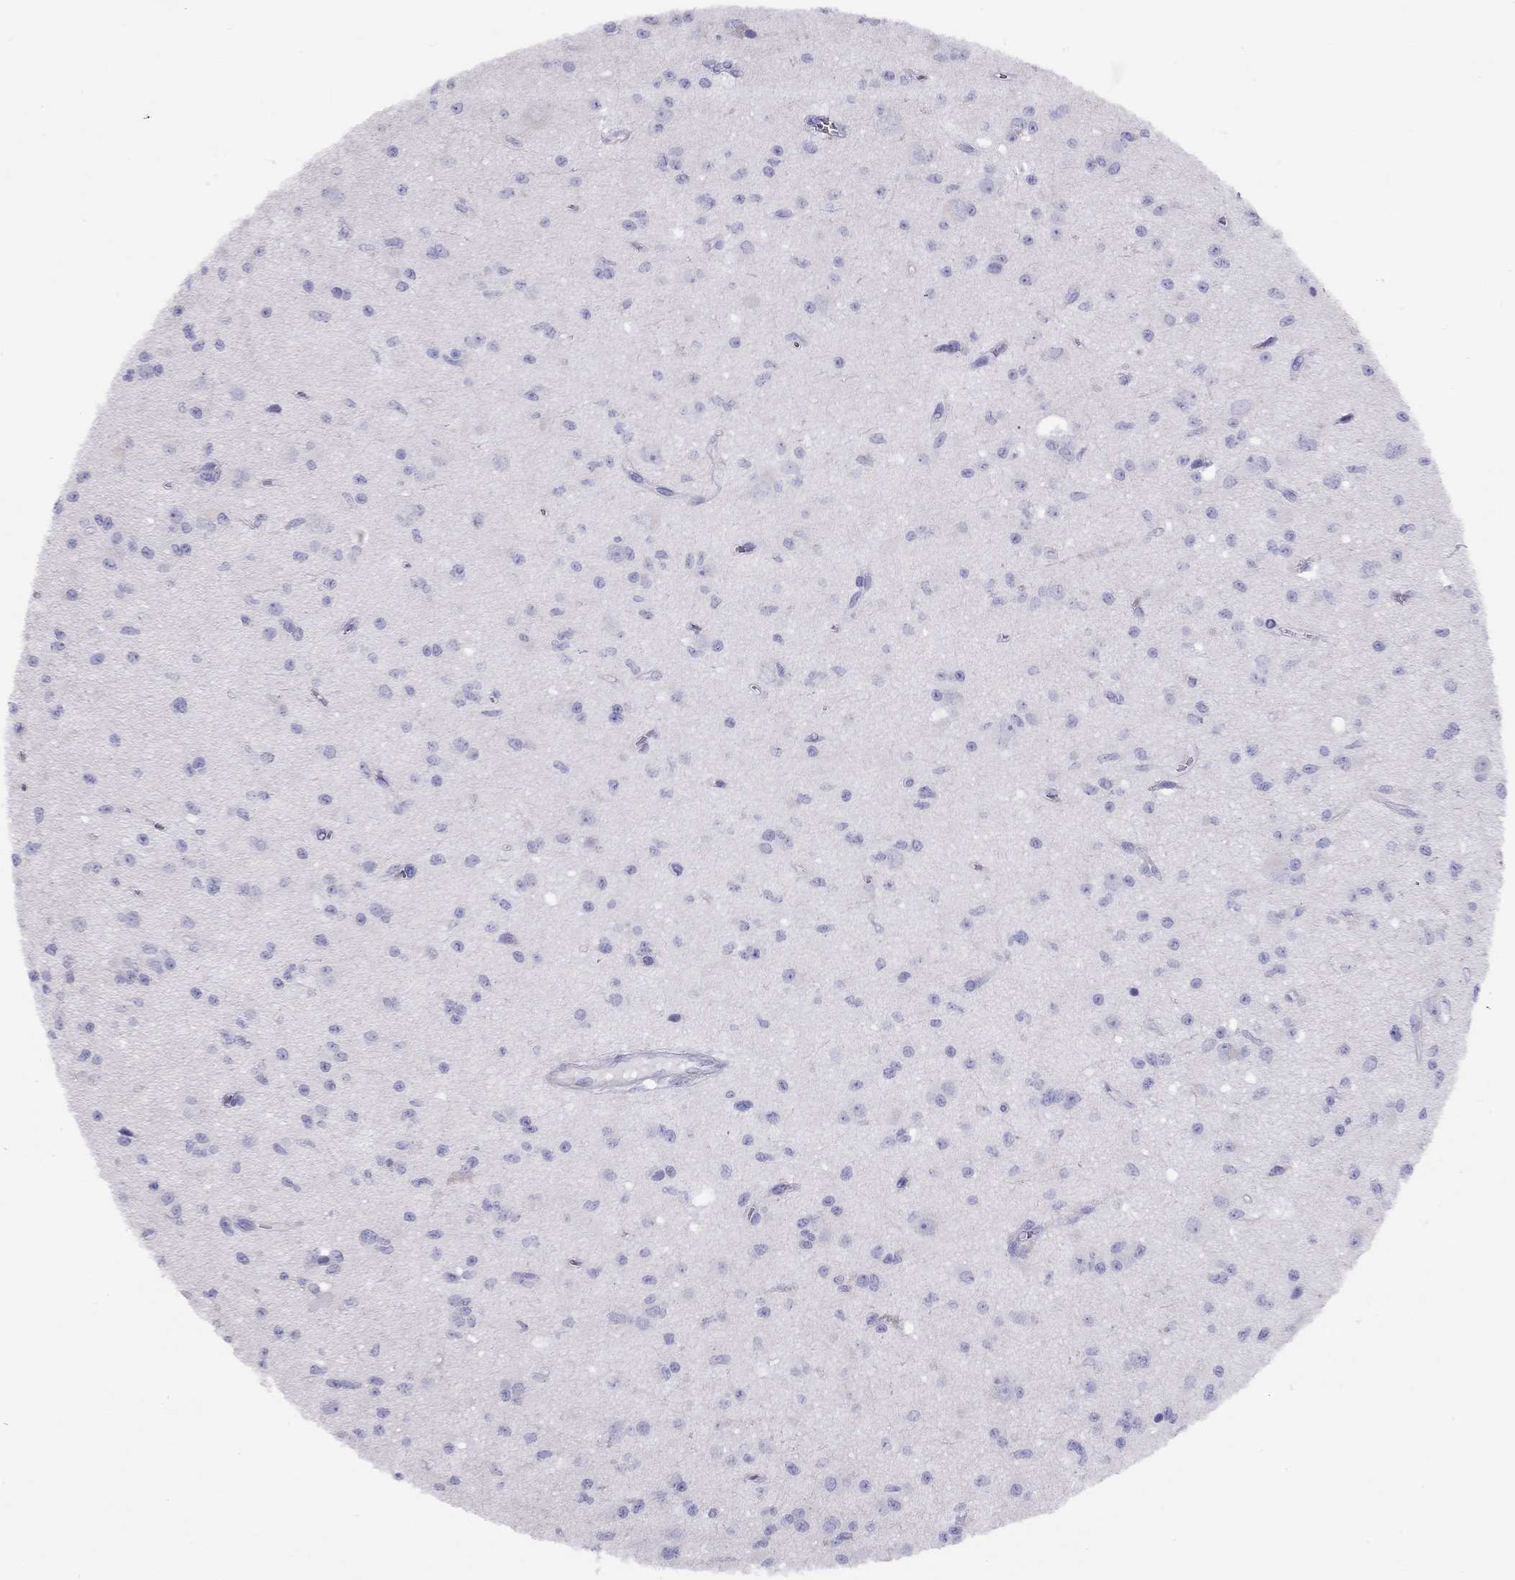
{"staining": {"intensity": "negative", "quantity": "none", "location": "none"}, "tissue": "glioma", "cell_type": "Tumor cells", "image_type": "cancer", "snomed": [{"axis": "morphology", "description": "Glioma, malignant, Low grade"}, {"axis": "topography", "description": "Brain"}], "caption": "DAB immunohistochemical staining of glioma demonstrates no significant positivity in tumor cells.", "gene": "LRIT2", "patient": {"sex": "female", "age": 45}}